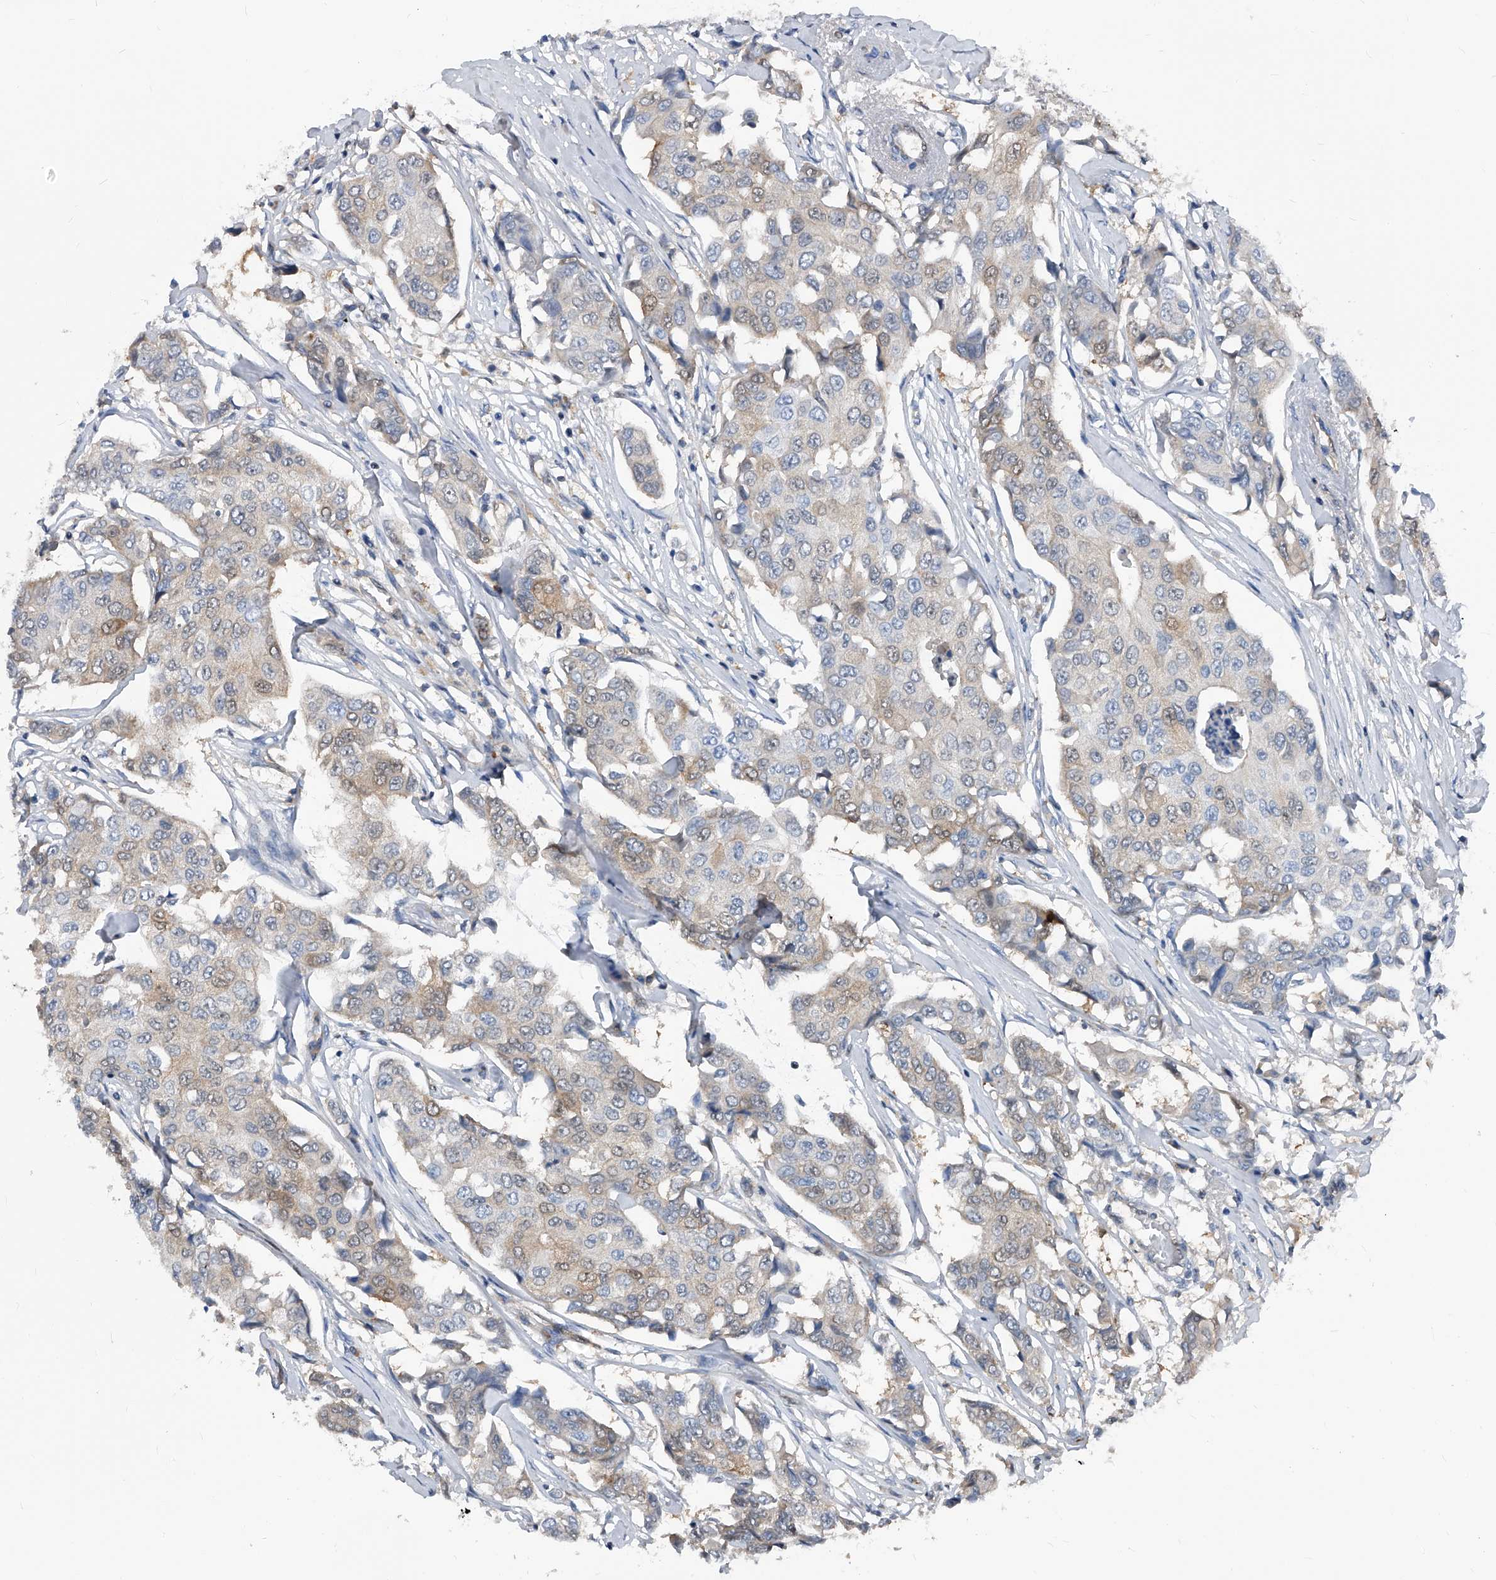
{"staining": {"intensity": "weak", "quantity": "<25%", "location": "cytoplasmic/membranous"}, "tissue": "breast cancer", "cell_type": "Tumor cells", "image_type": "cancer", "snomed": [{"axis": "morphology", "description": "Duct carcinoma"}, {"axis": "topography", "description": "Breast"}], "caption": "A photomicrograph of human breast cancer (invasive ductal carcinoma) is negative for staining in tumor cells.", "gene": "MAP2K6", "patient": {"sex": "female", "age": 80}}